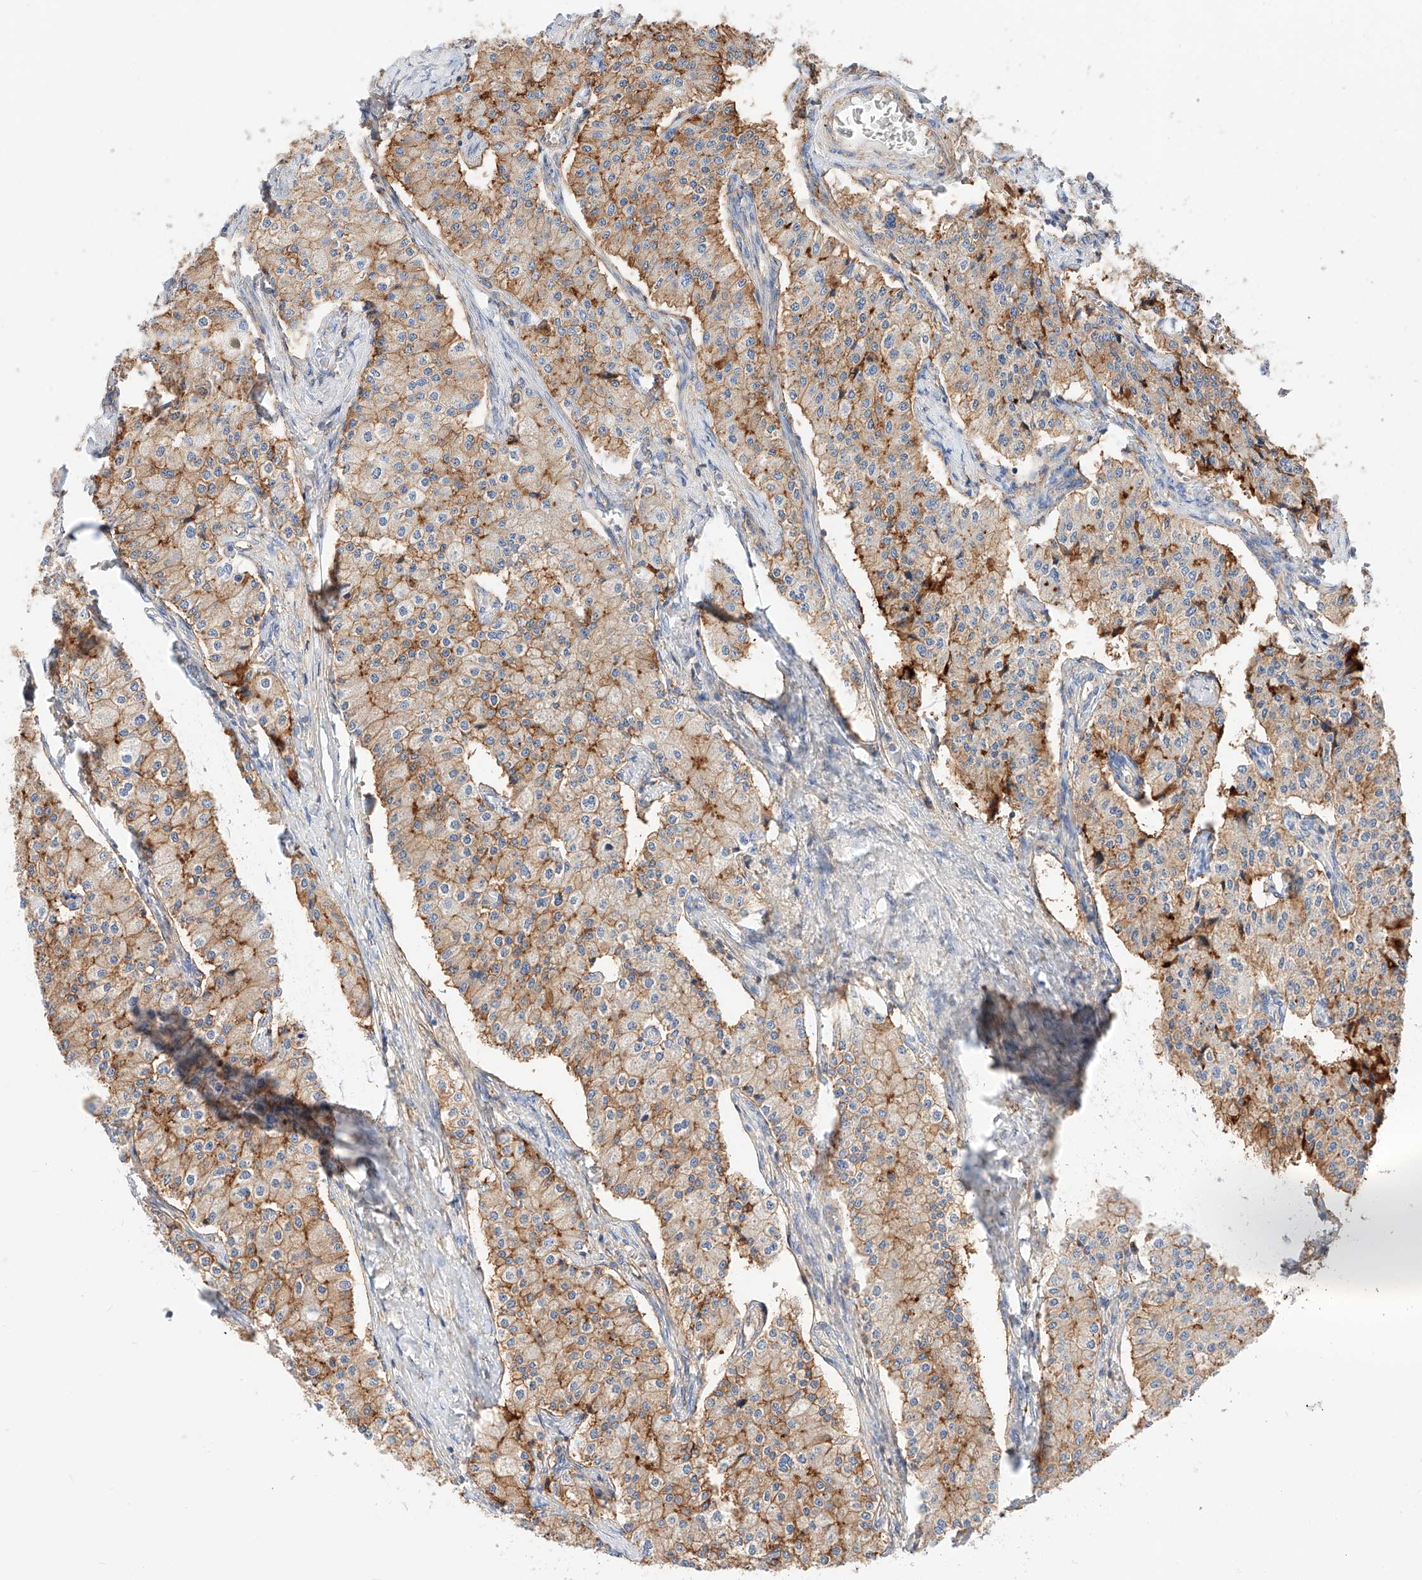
{"staining": {"intensity": "moderate", "quantity": "25%-75%", "location": "cytoplasmic/membranous"}, "tissue": "carcinoid", "cell_type": "Tumor cells", "image_type": "cancer", "snomed": [{"axis": "morphology", "description": "Carcinoid, malignant, NOS"}, {"axis": "topography", "description": "Colon"}], "caption": "This is a photomicrograph of immunohistochemistry (IHC) staining of malignant carcinoid, which shows moderate expression in the cytoplasmic/membranous of tumor cells.", "gene": "HAUS4", "patient": {"sex": "female", "age": 52}}